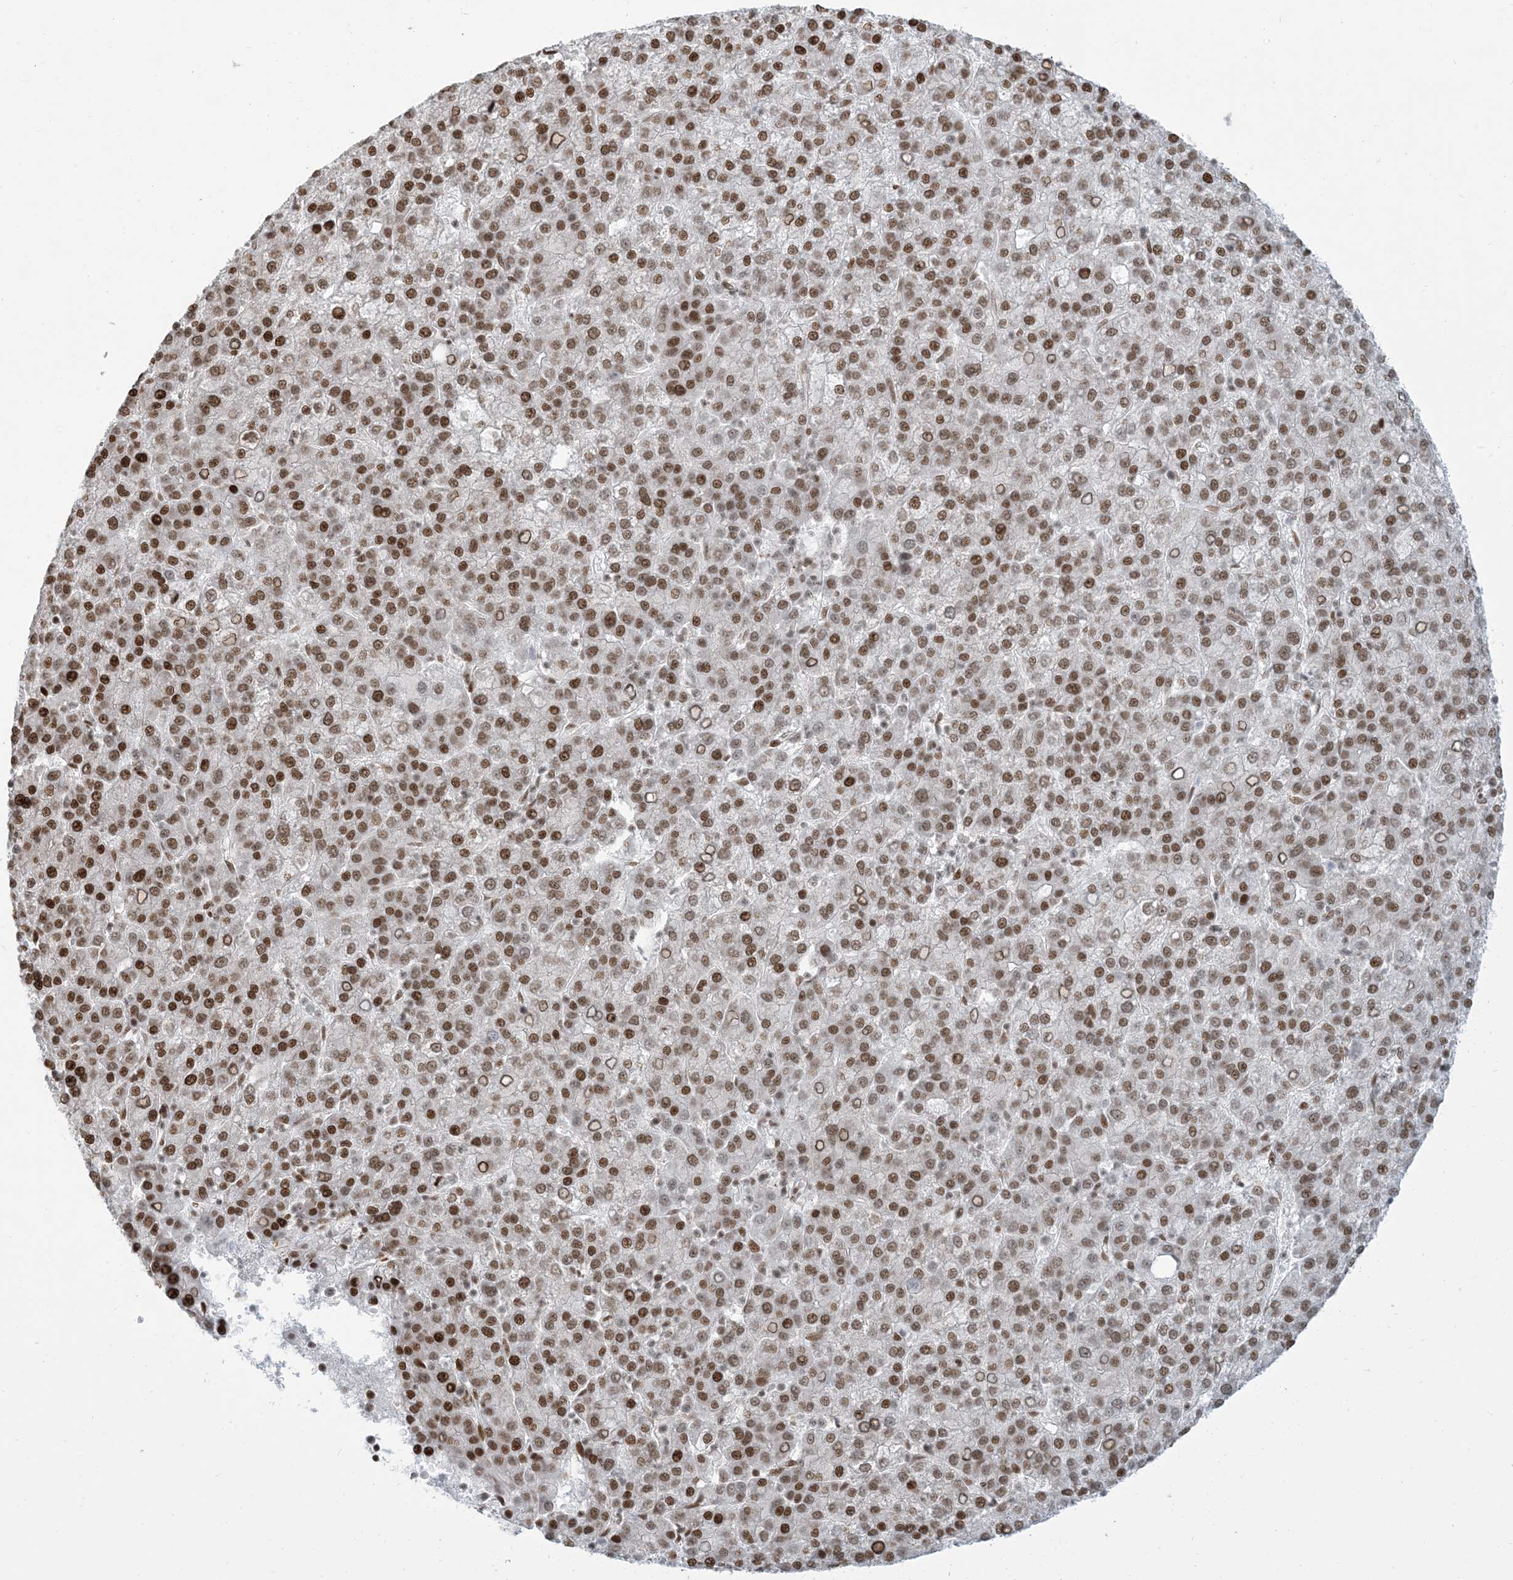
{"staining": {"intensity": "moderate", "quantity": ">75%", "location": "nuclear"}, "tissue": "liver cancer", "cell_type": "Tumor cells", "image_type": "cancer", "snomed": [{"axis": "morphology", "description": "Carcinoma, Hepatocellular, NOS"}, {"axis": "topography", "description": "Liver"}], "caption": "Brown immunohistochemical staining in human liver cancer (hepatocellular carcinoma) exhibits moderate nuclear positivity in approximately >75% of tumor cells.", "gene": "STAG1", "patient": {"sex": "female", "age": 58}}